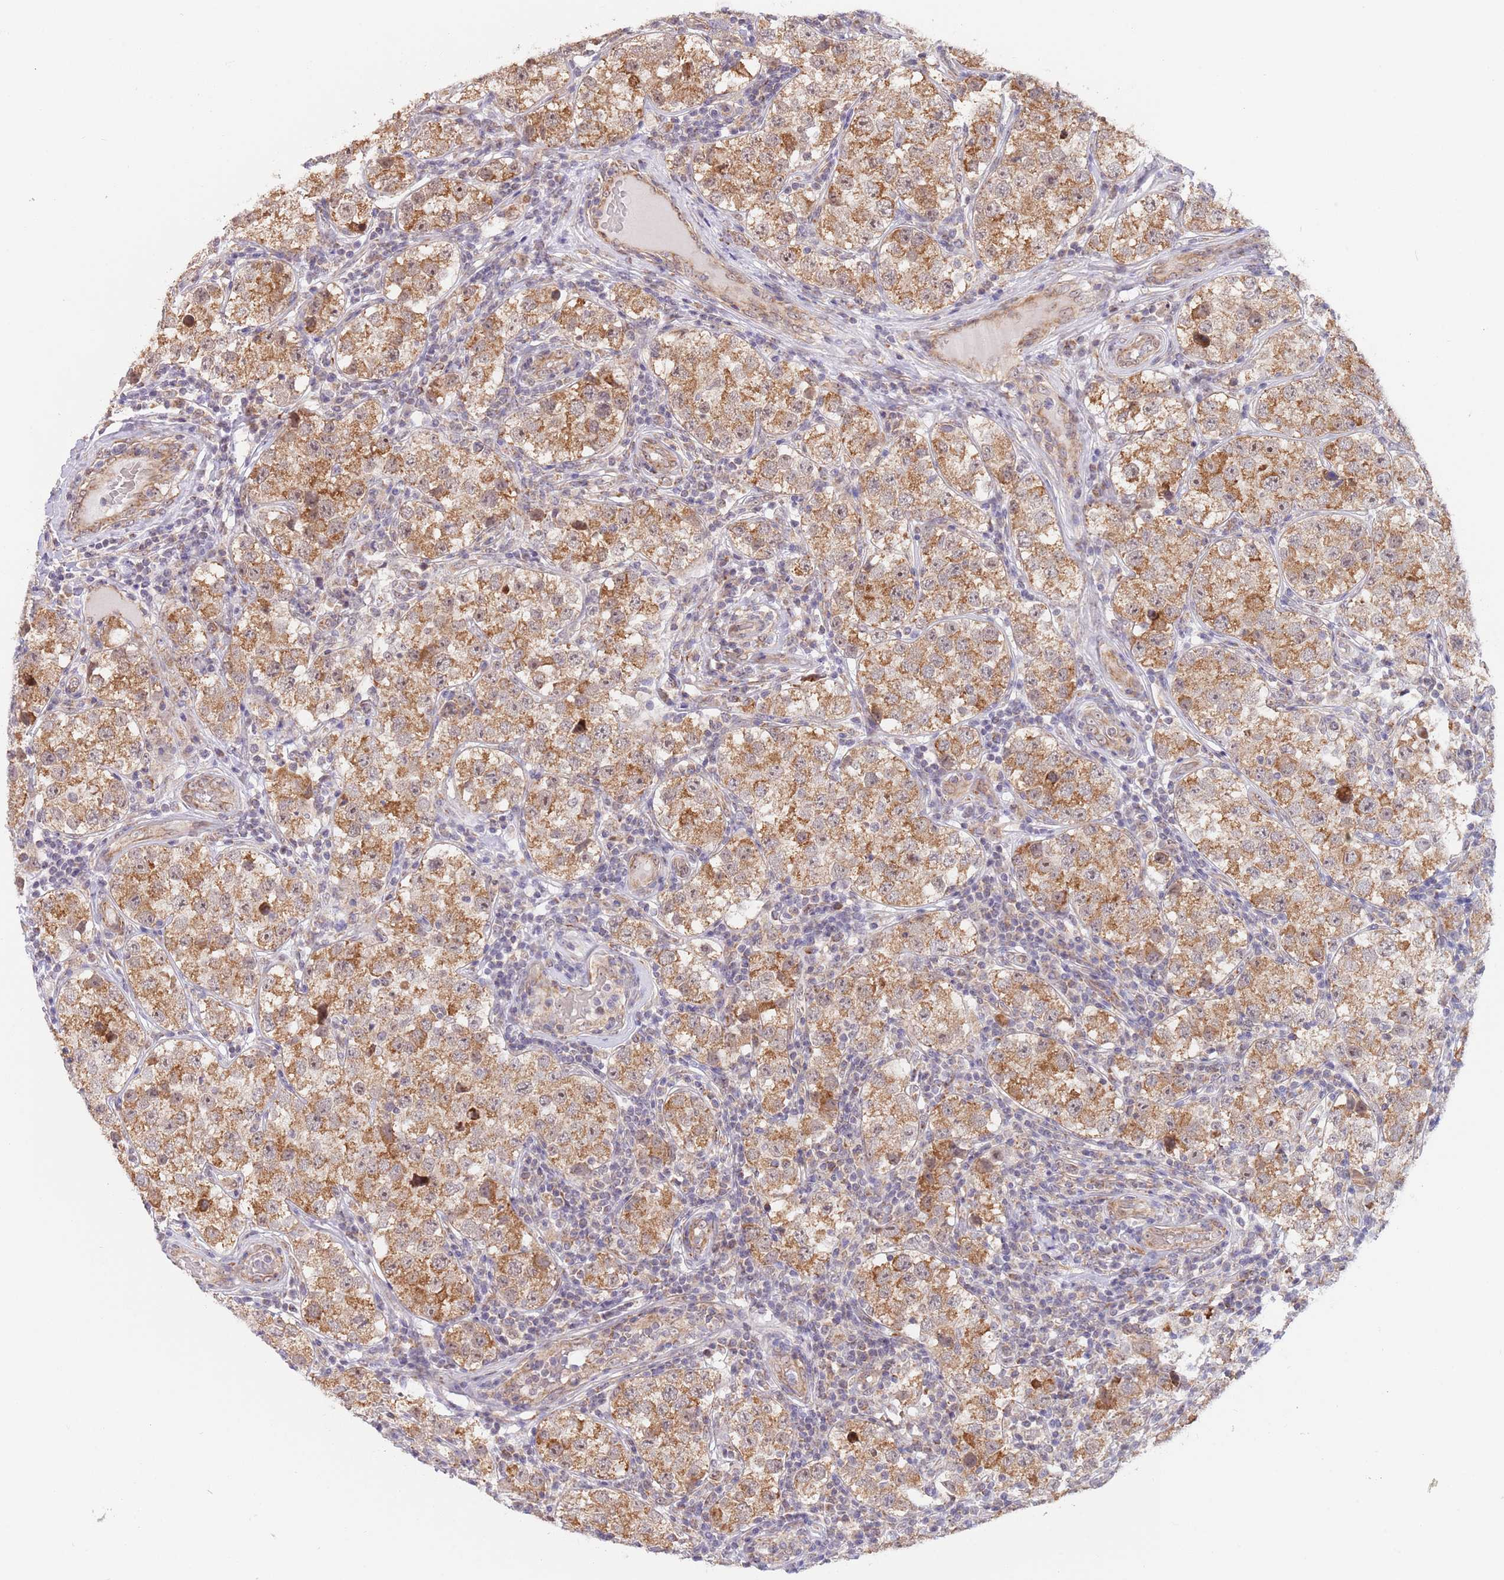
{"staining": {"intensity": "moderate", "quantity": ">75%", "location": "cytoplasmic/membranous"}, "tissue": "testis cancer", "cell_type": "Tumor cells", "image_type": "cancer", "snomed": [{"axis": "morphology", "description": "Seminoma, NOS"}, {"axis": "topography", "description": "Testis"}], "caption": "Tumor cells exhibit medium levels of moderate cytoplasmic/membranous staining in about >75% of cells in human testis seminoma.", "gene": "UQCC3", "patient": {"sex": "male", "age": 34}}